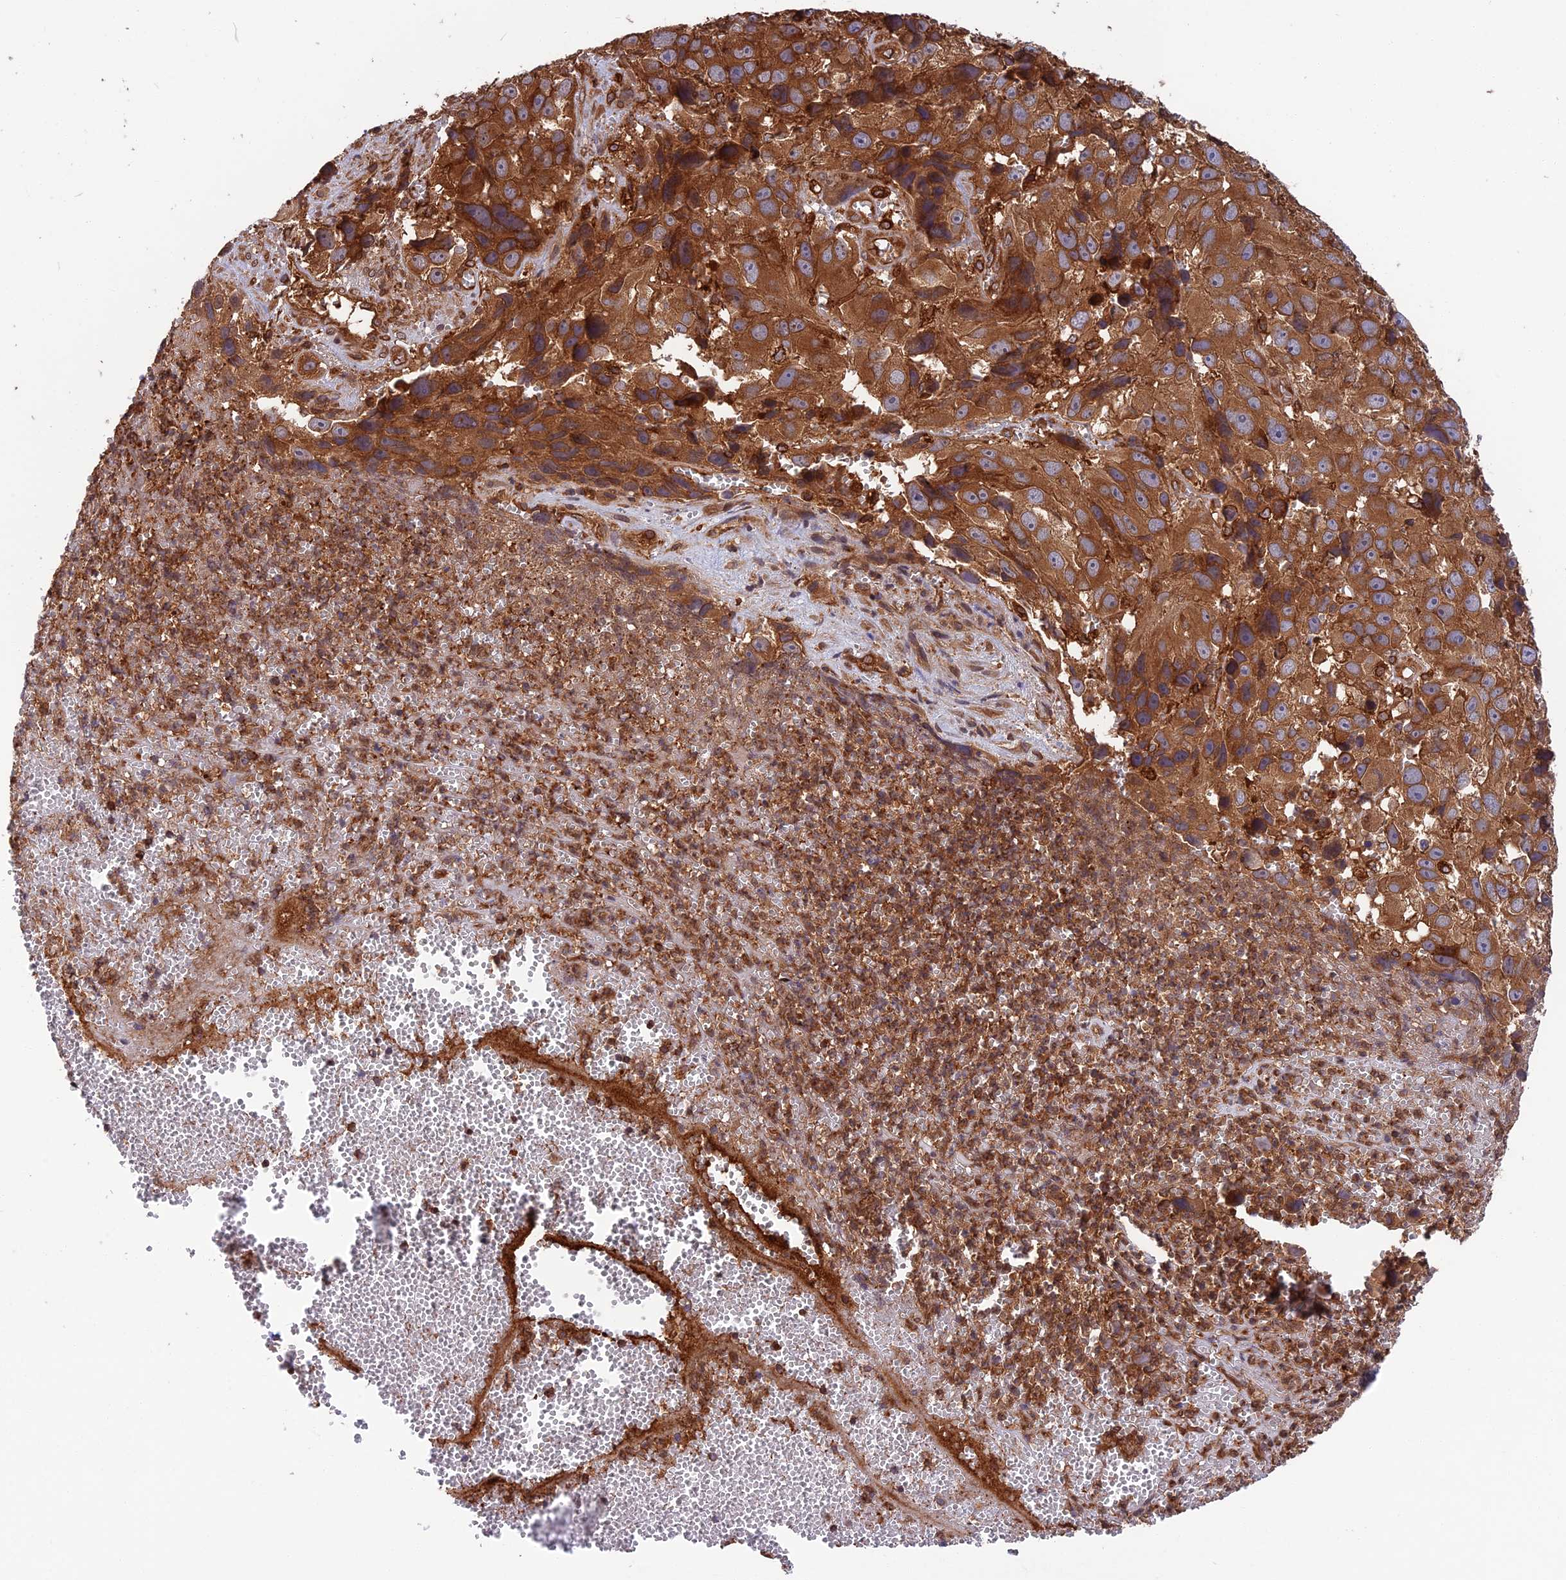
{"staining": {"intensity": "strong", "quantity": ">75%", "location": "cytoplasmic/membranous"}, "tissue": "melanoma", "cell_type": "Tumor cells", "image_type": "cancer", "snomed": [{"axis": "morphology", "description": "Malignant melanoma, NOS"}, {"axis": "topography", "description": "Skin"}], "caption": "Tumor cells show strong cytoplasmic/membranous expression in approximately >75% of cells in melanoma. Nuclei are stained in blue.", "gene": "WDR1", "patient": {"sex": "male", "age": 84}}